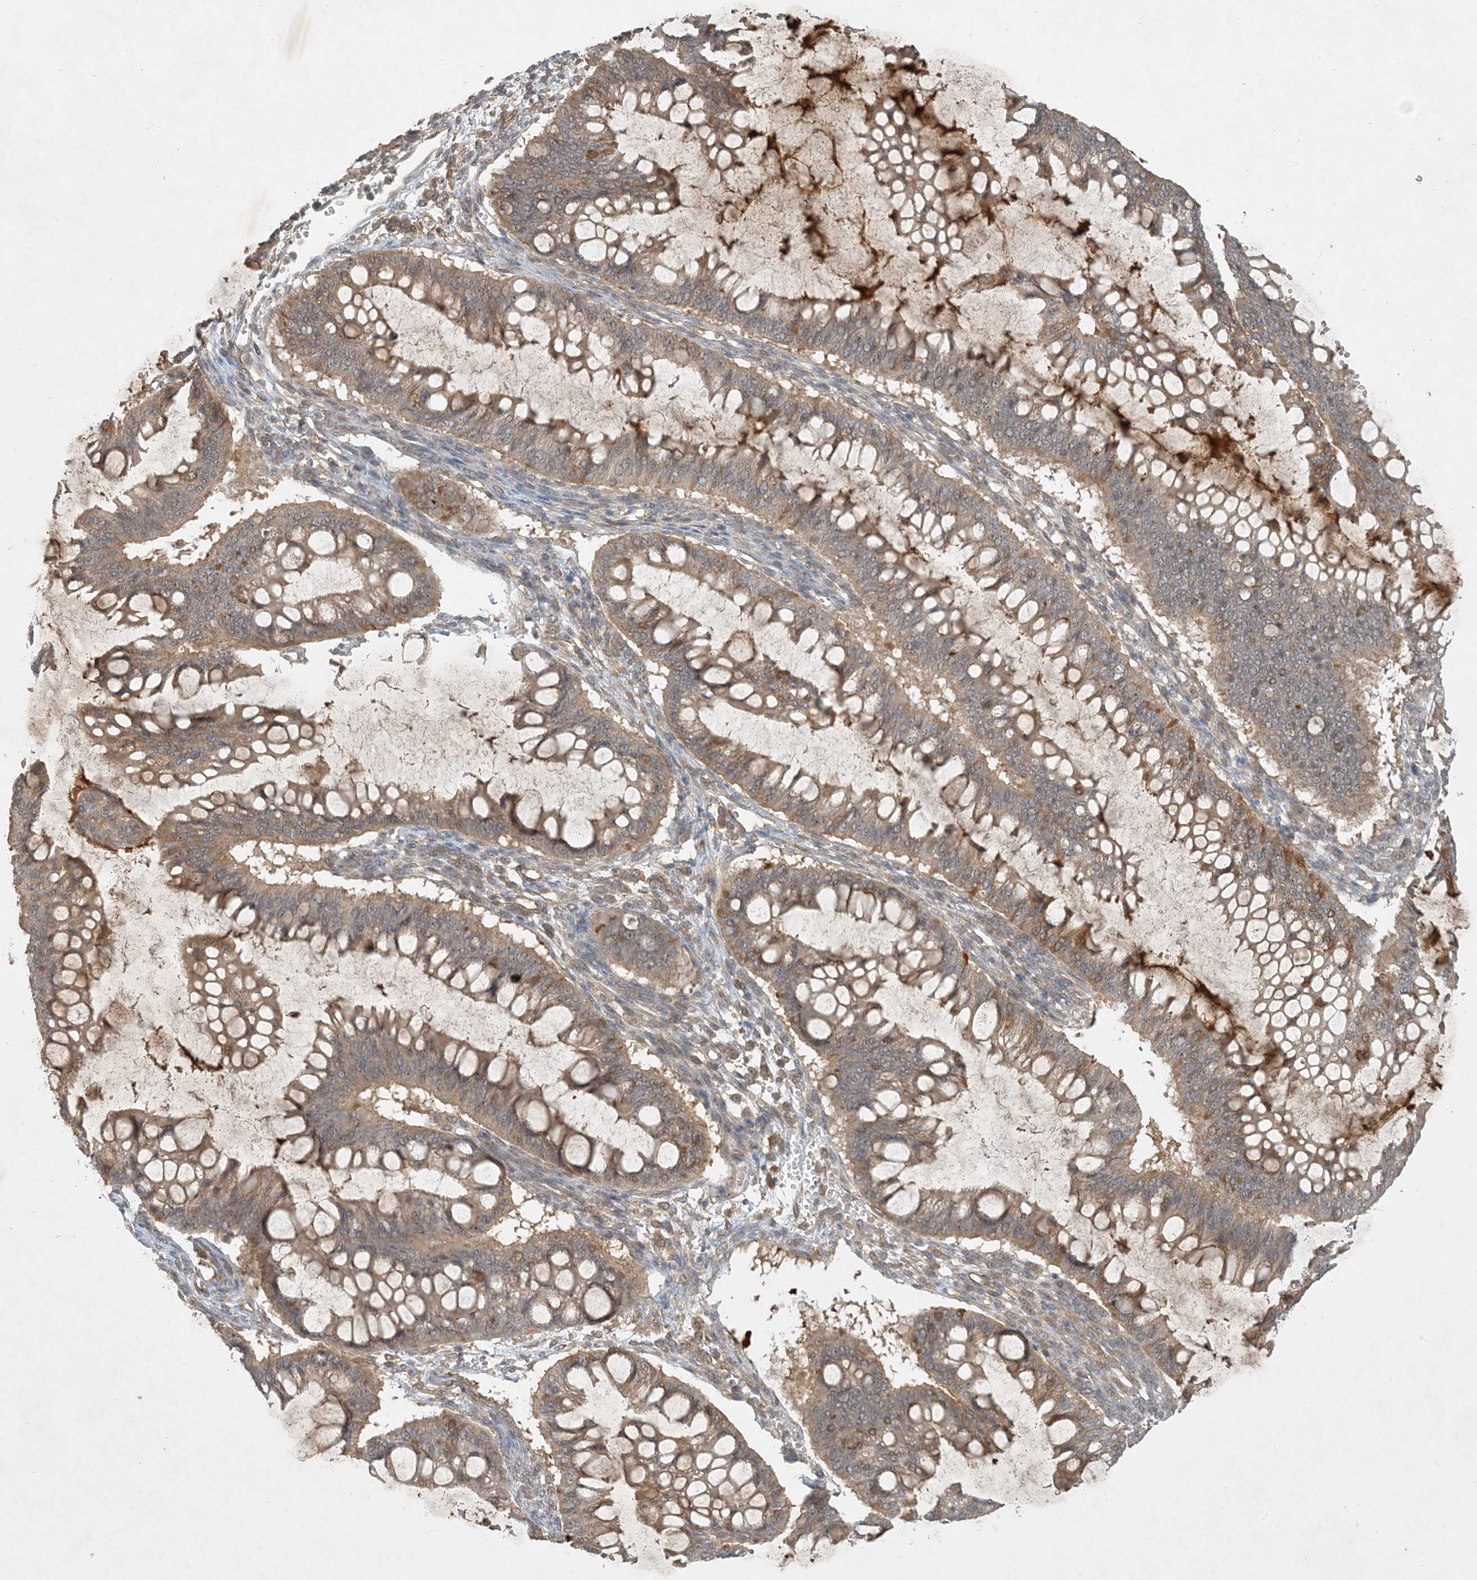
{"staining": {"intensity": "weak", "quantity": ">75%", "location": "cytoplasmic/membranous"}, "tissue": "ovarian cancer", "cell_type": "Tumor cells", "image_type": "cancer", "snomed": [{"axis": "morphology", "description": "Cystadenocarcinoma, mucinous, NOS"}, {"axis": "topography", "description": "Ovary"}], "caption": "Ovarian cancer (mucinous cystadenocarcinoma) was stained to show a protein in brown. There is low levels of weak cytoplasmic/membranous positivity in approximately >75% of tumor cells.", "gene": "ZCCHC4", "patient": {"sex": "female", "age": 73}}